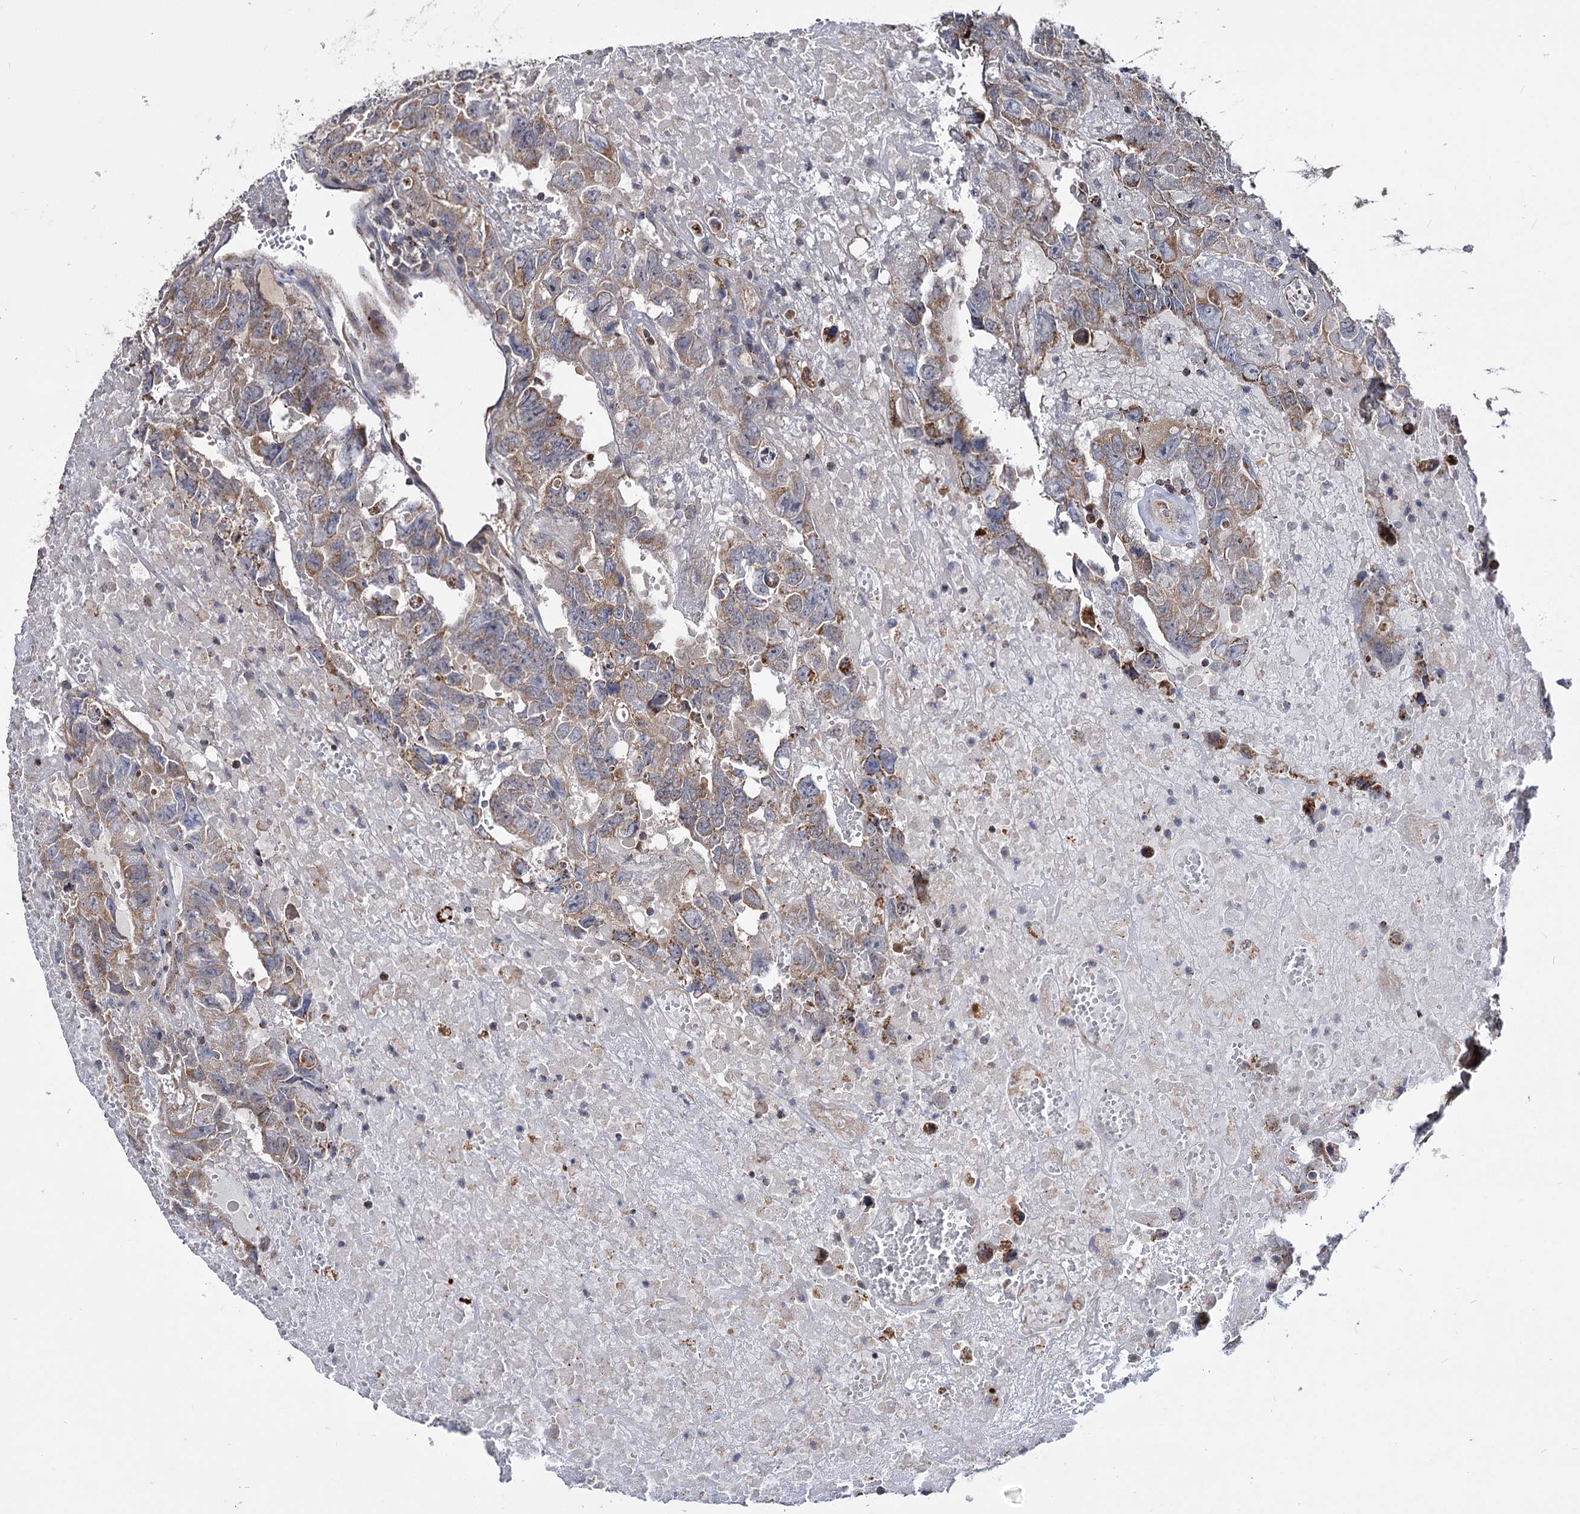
{"staining": {"intensity": "weak", "quantity": ">75%", "location": "cytoplasmic/membranous"}, "tissue": "testis cancer", "cell_type": "Tumor cells", "image_type": "cancer", "snomed": [{"axis": "morphology", "description": "Carcinoma, Embryonal, NOS"}, {"axis": "topography", "description": "Testis"}], "caption": "Human testis cancer (embryonal carcinoma) stained with a protein marker shows weak staining in tumor cells.", "gene": "CEP76", "patient": {"sex": "male", "age": 45}}